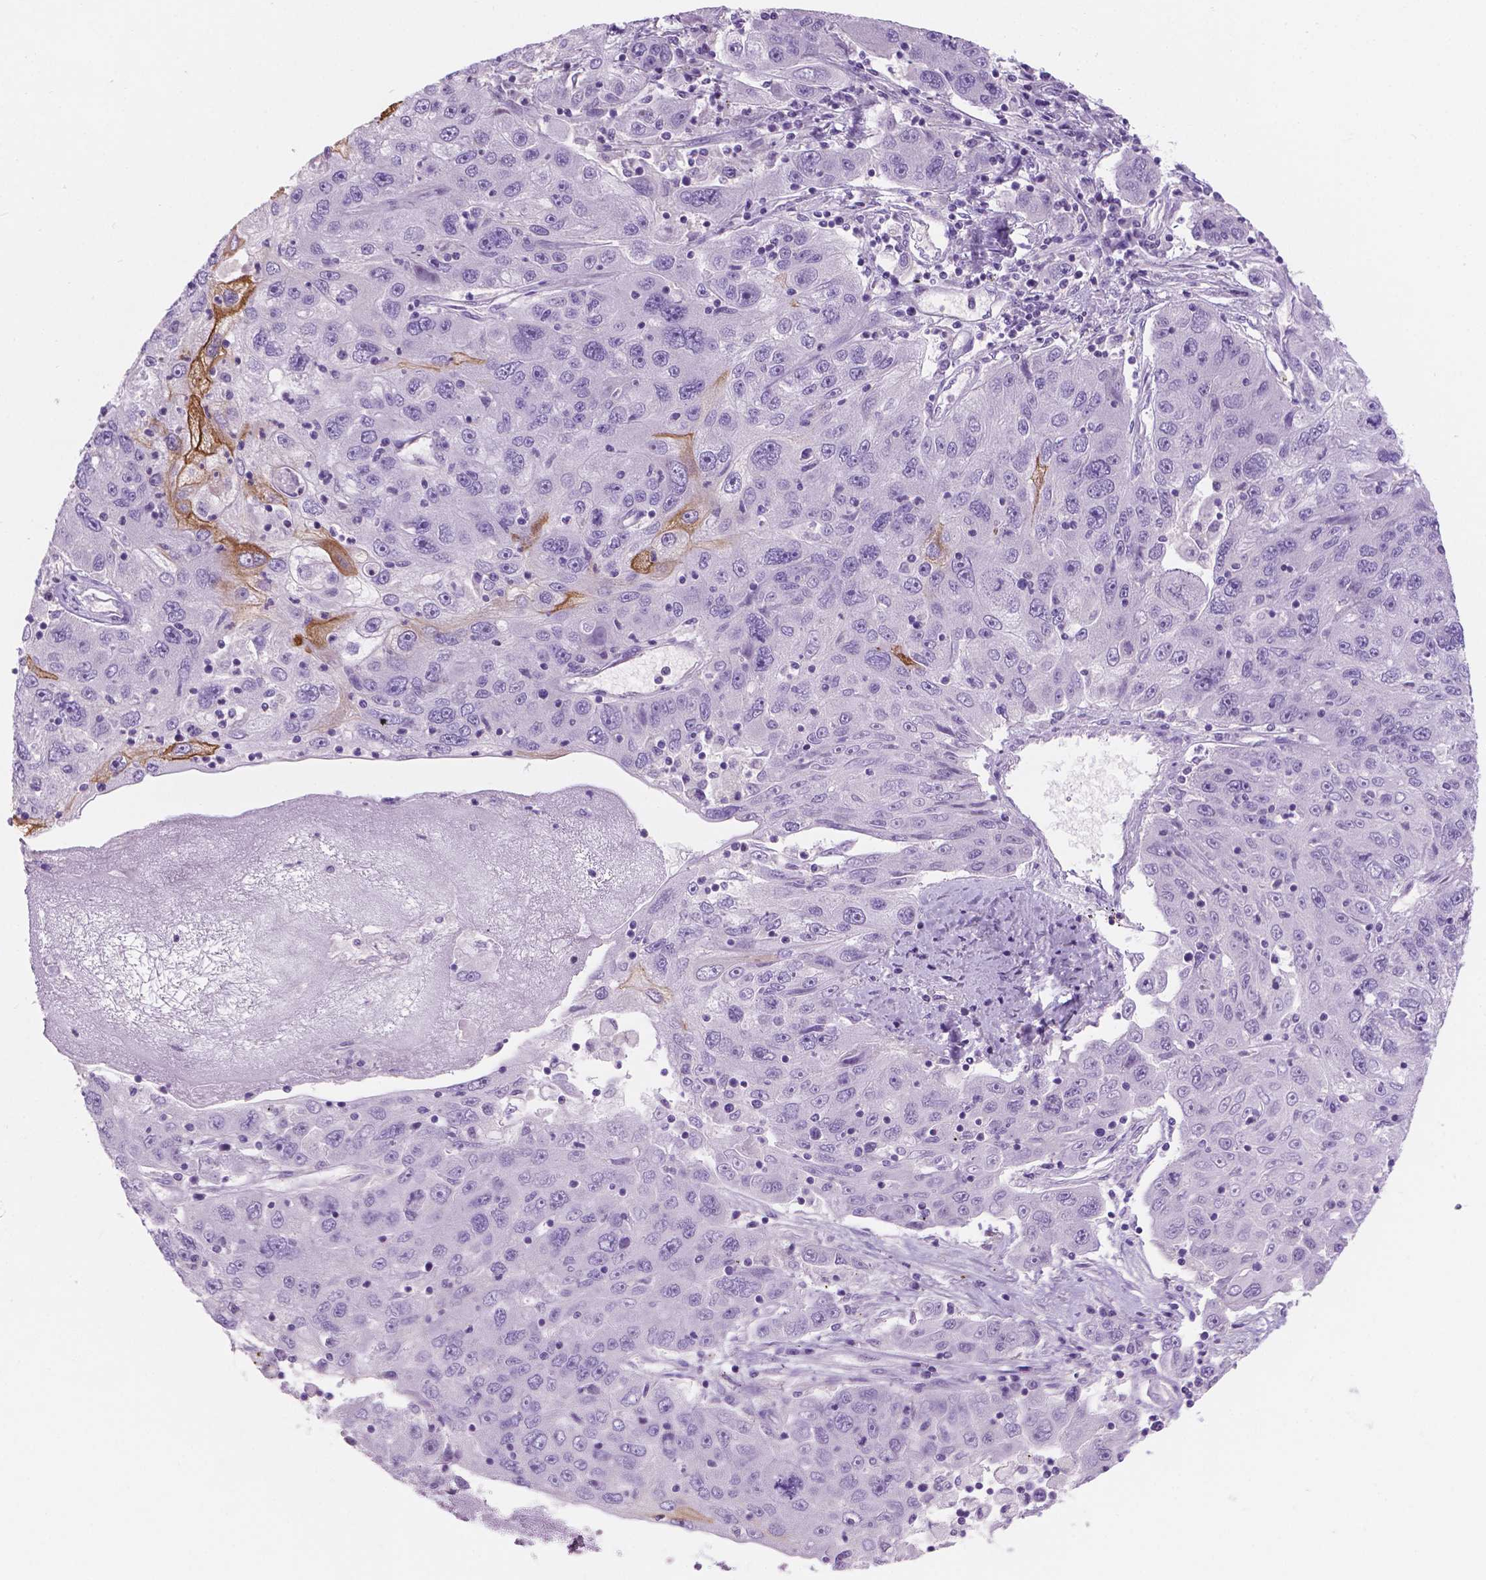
{"staining": {"intensity": "moderate", "quantity": "<25%", "location": "cytoplasmic/membranous"}, "tissue": "stomach cancer", "cell_type": "Tumor cells", "image_type": "cancer", "snomed": [{"axis": "morphology", "description": "Adenocarcinoma, NOS"}, {"axis": "topography", "description": "Stomach"}], "caption": "High-power microscopy captured an immunohistochemistry histopathology image of stomach cancer (adenocarcinoma), revealing moderate cytoplasmic/membranous expression in about <25% of tumor cells.", "gene": "SBSN", "patient": {"sex": "male", "age": 56}}